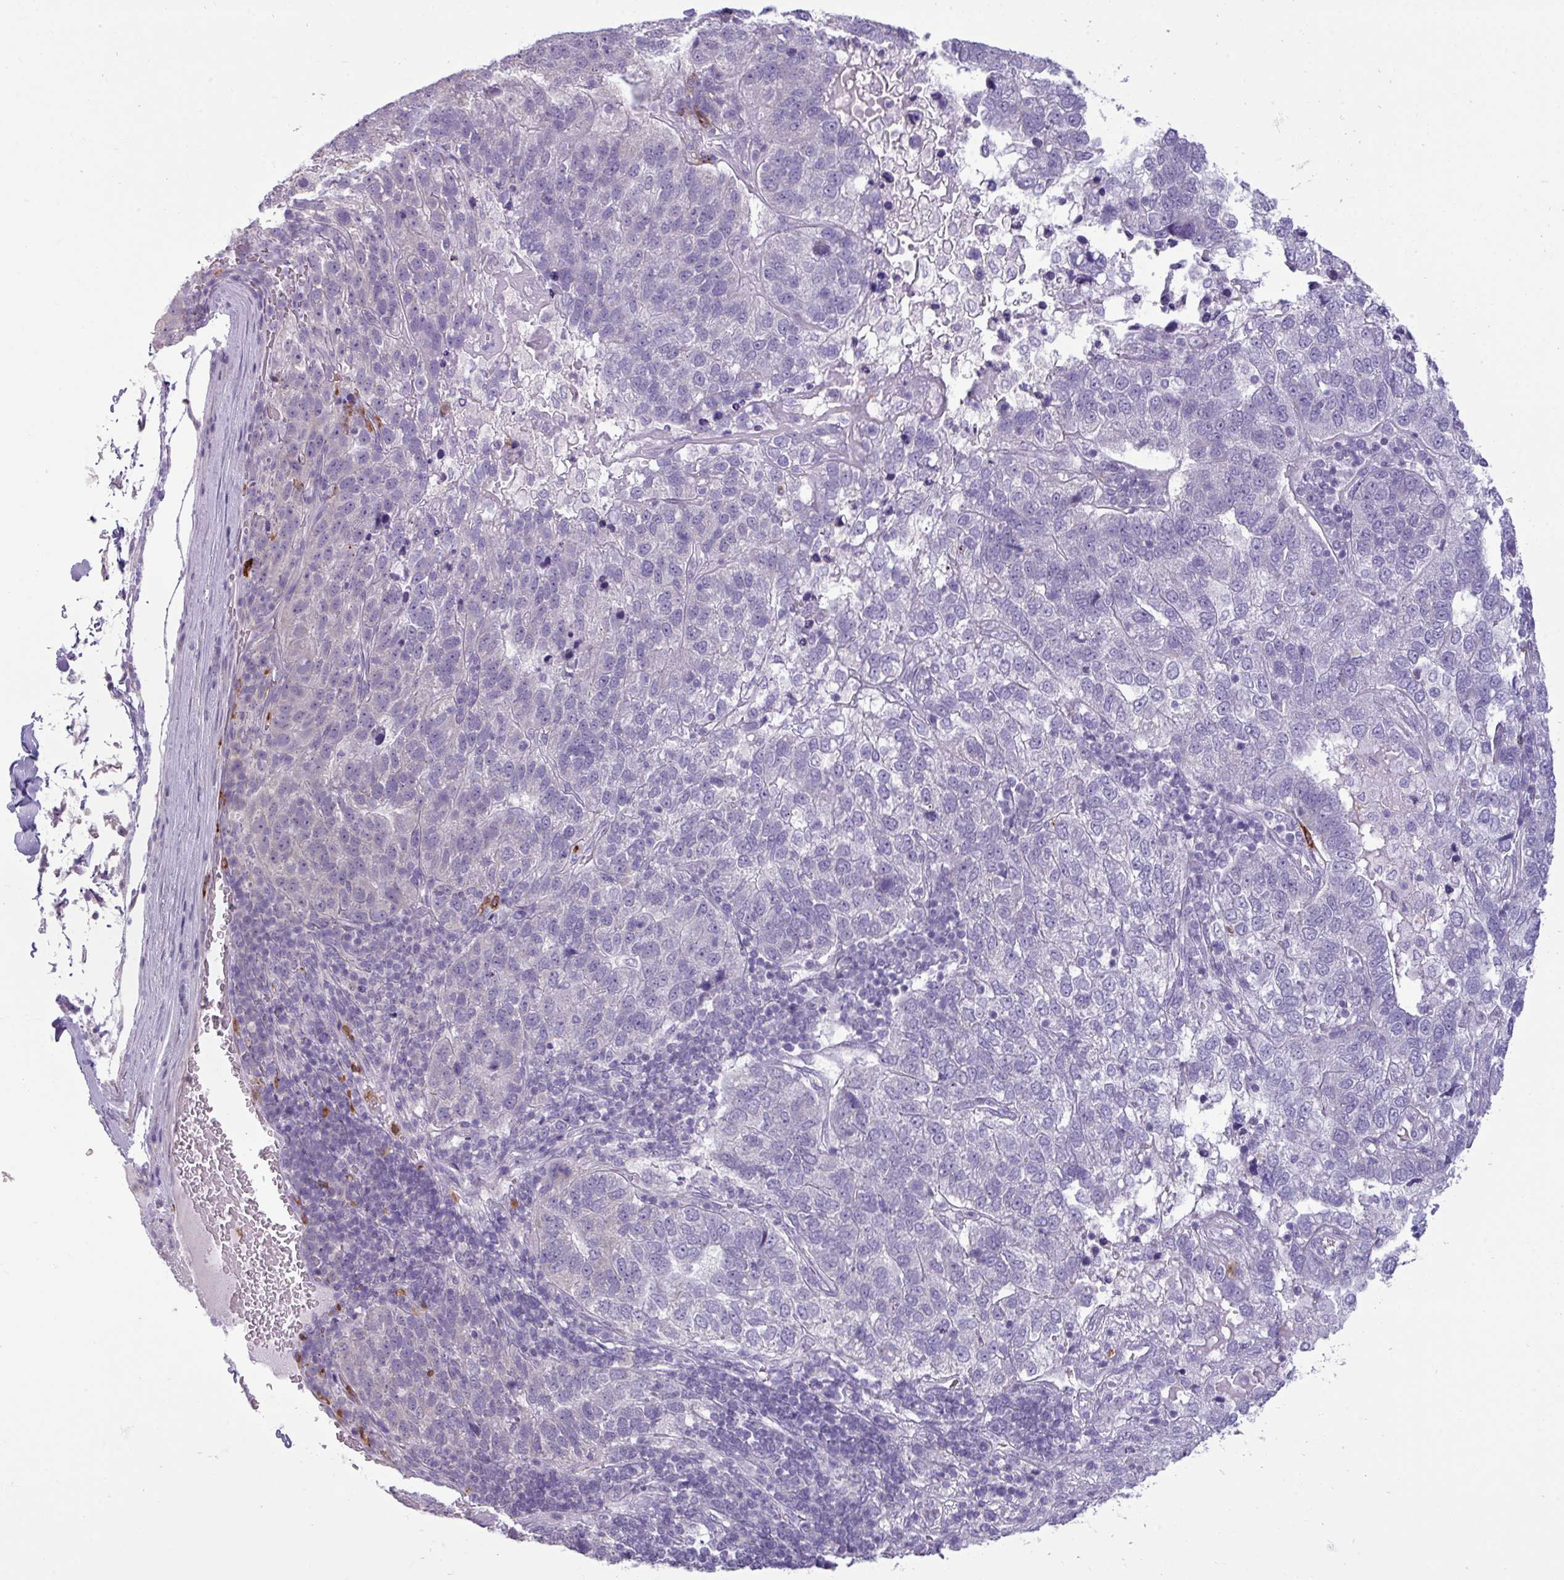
{"staining": {"intensity": "negative", "quantity": "none", "location": "none"}, "tissue": "pancreatic cancer", "cell_type": "Tumor cells", "image_type": "cancer", "snomed": [{"axis": "morphology", "description": "Adenocarcinoma, NOS"}, {"axis": "topography", "description": "Pancreas"}], "caption": "Adenocarcinoma (pancreatic) was stained to show a protein in brown. There is no significant expression in tumor cells.", "gene": "TRIM39", "patient": {"sex": "female", "age": 61}}